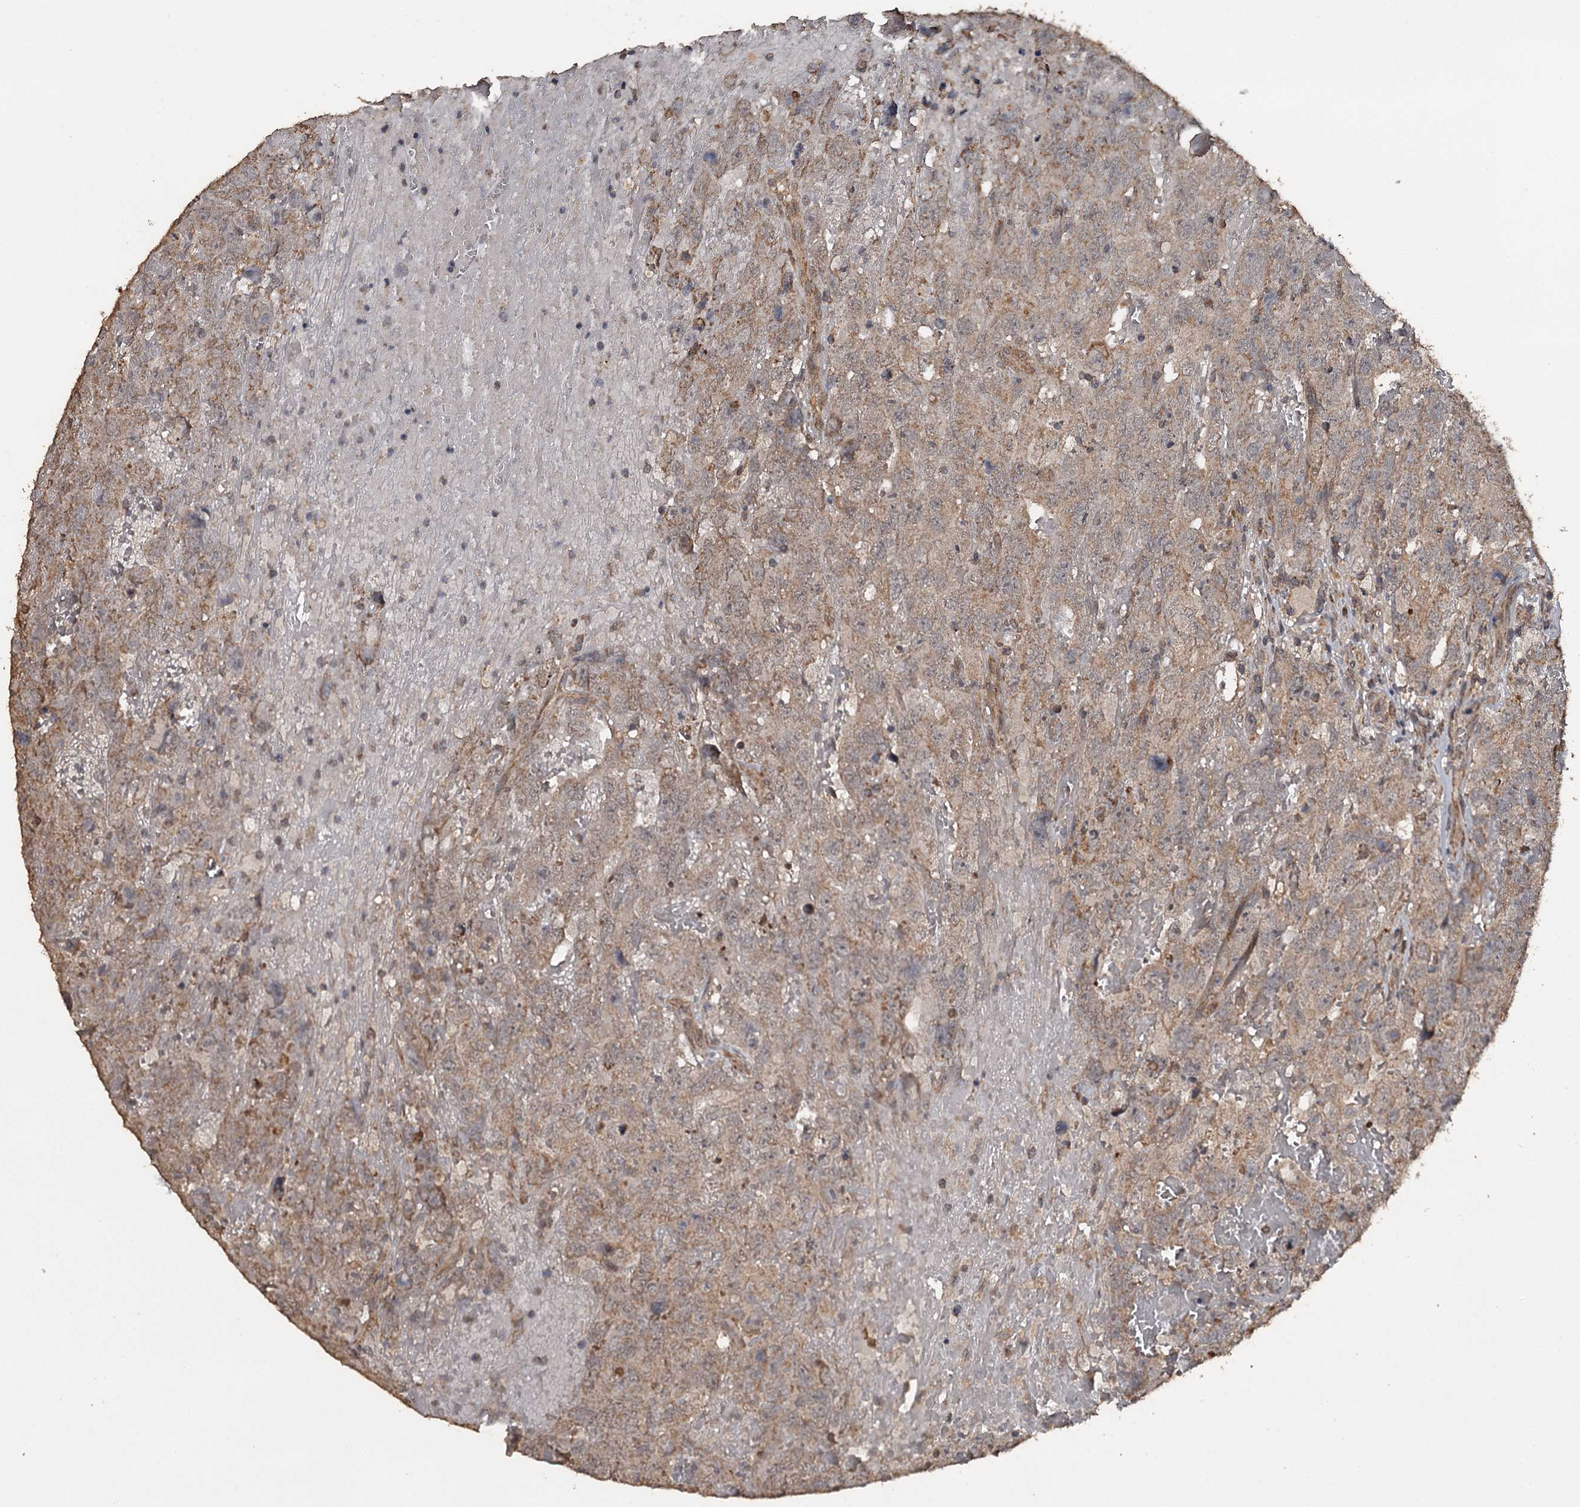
{"staining": {"intensity": "moderate", "quantity": "25%-75%", "location": "cytoplasmic/membranous"}, "tissue": "testis cancer", "cell_type": "Tumor cells", "image_type": "cancer", "snomed": [{"axis": "morphology", "description": "Carcinoma, Embryonal, NOS"}, {"axis": "topography", "description": "Testis"}], "caption": "About 25%-75% of tumor cells in human testis embryonal carcinoma reveal moderate cytoplasmic/membranous protein positivity as visualized by brown immunohistochemical staining.", "gene": "WIPI1", "patient": {"sex": "male", "age": 45}}